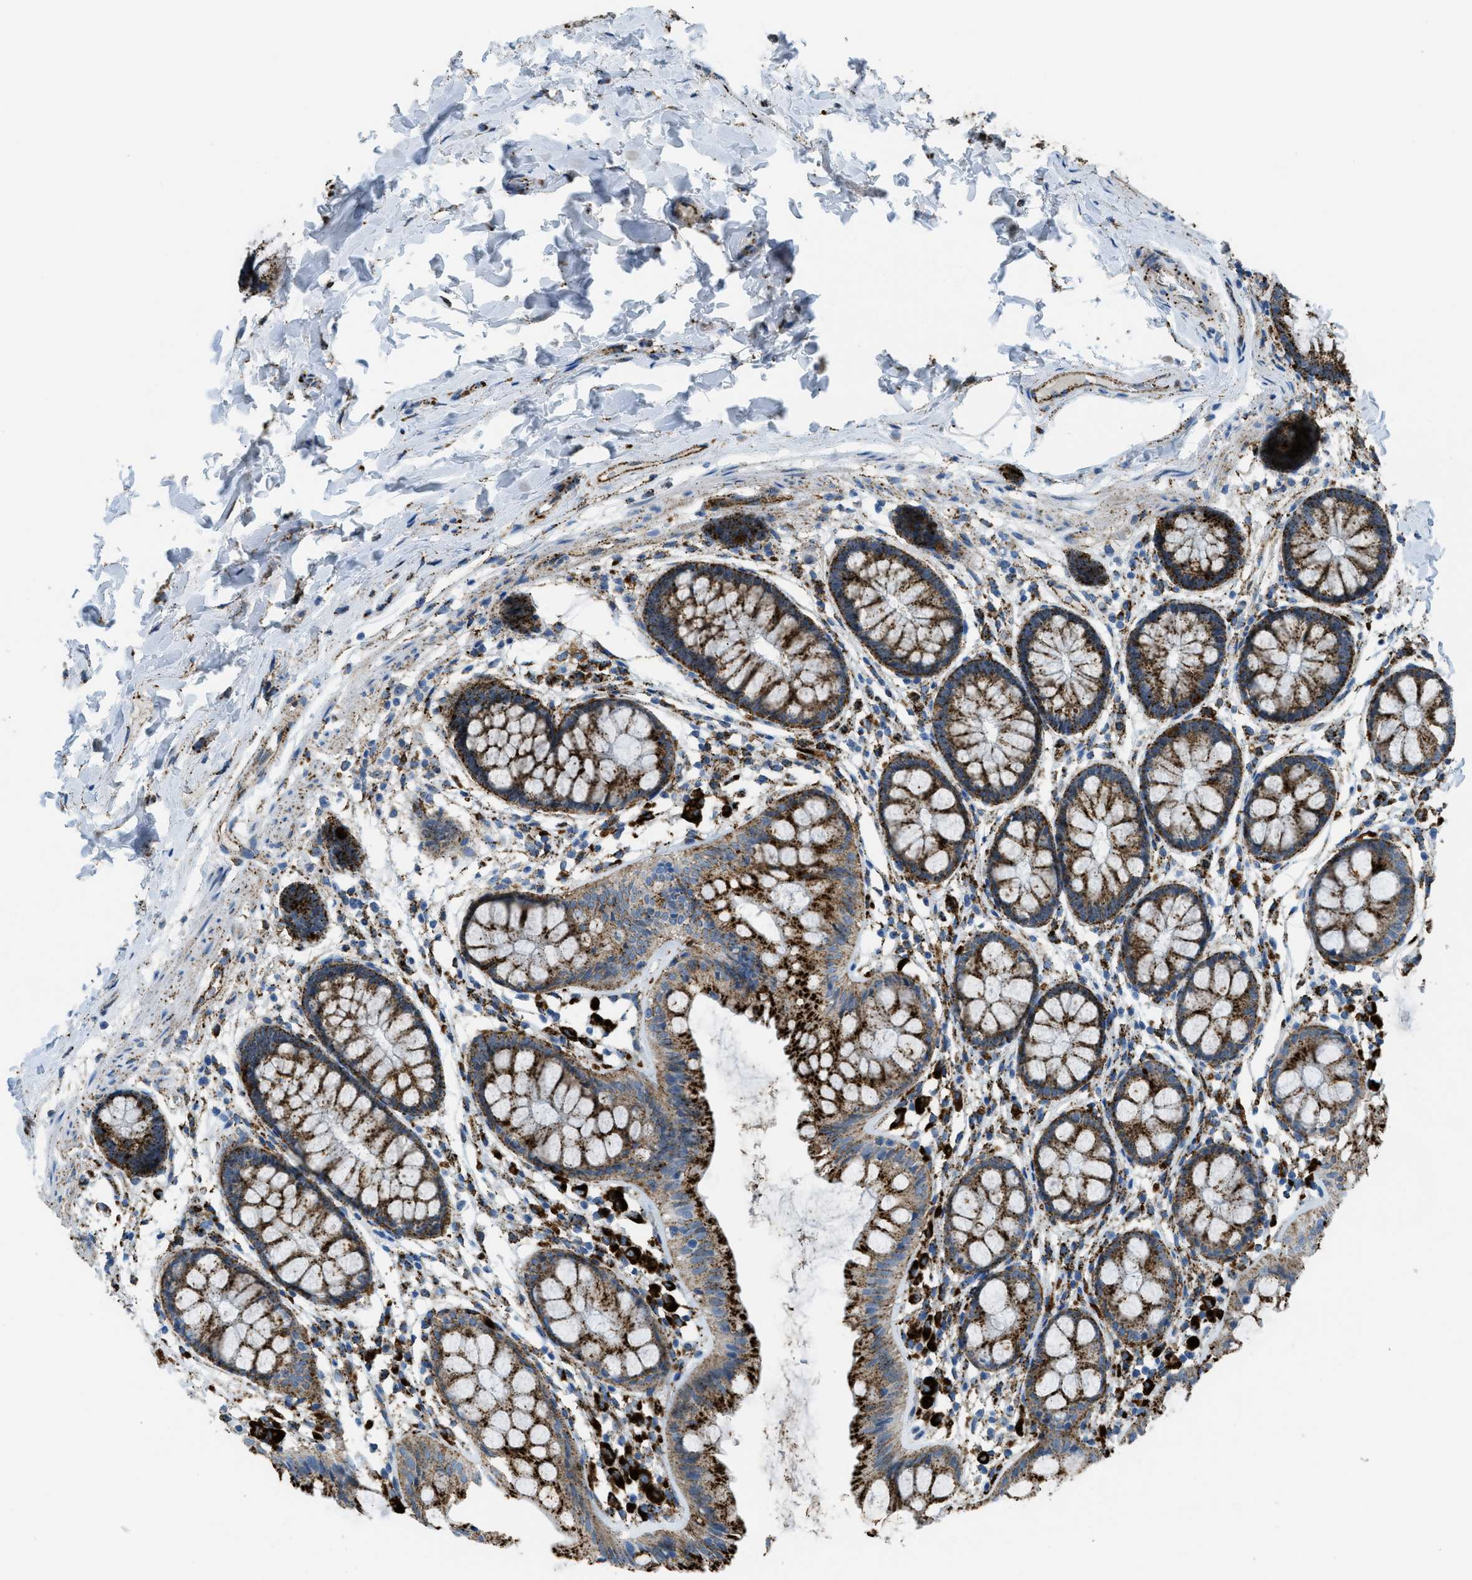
{"staining": {"intensity": "moderate", "quantity": ">75%", "location": "cytoplasmic/membranous"}, "tissue": "colon", "cell_type": "Endothelial cells", "image_type": "normal", "snomed": [{"axis": "morphology", "description": "Normal tissue, NOS"}, {"axis": "topography", "description": "Colon"}], "caption": "An immunohistochemistry (IHC) histopathology image of normal tissue is shown. Protein staining in brown highlights moderate cytoplasmic/membranous positivity in colon within endothelial cells. (IHC, brightfield microscopy, high magnification).", "gene": "SCARB2", "patient": {"sex": "female", "age": 56}}